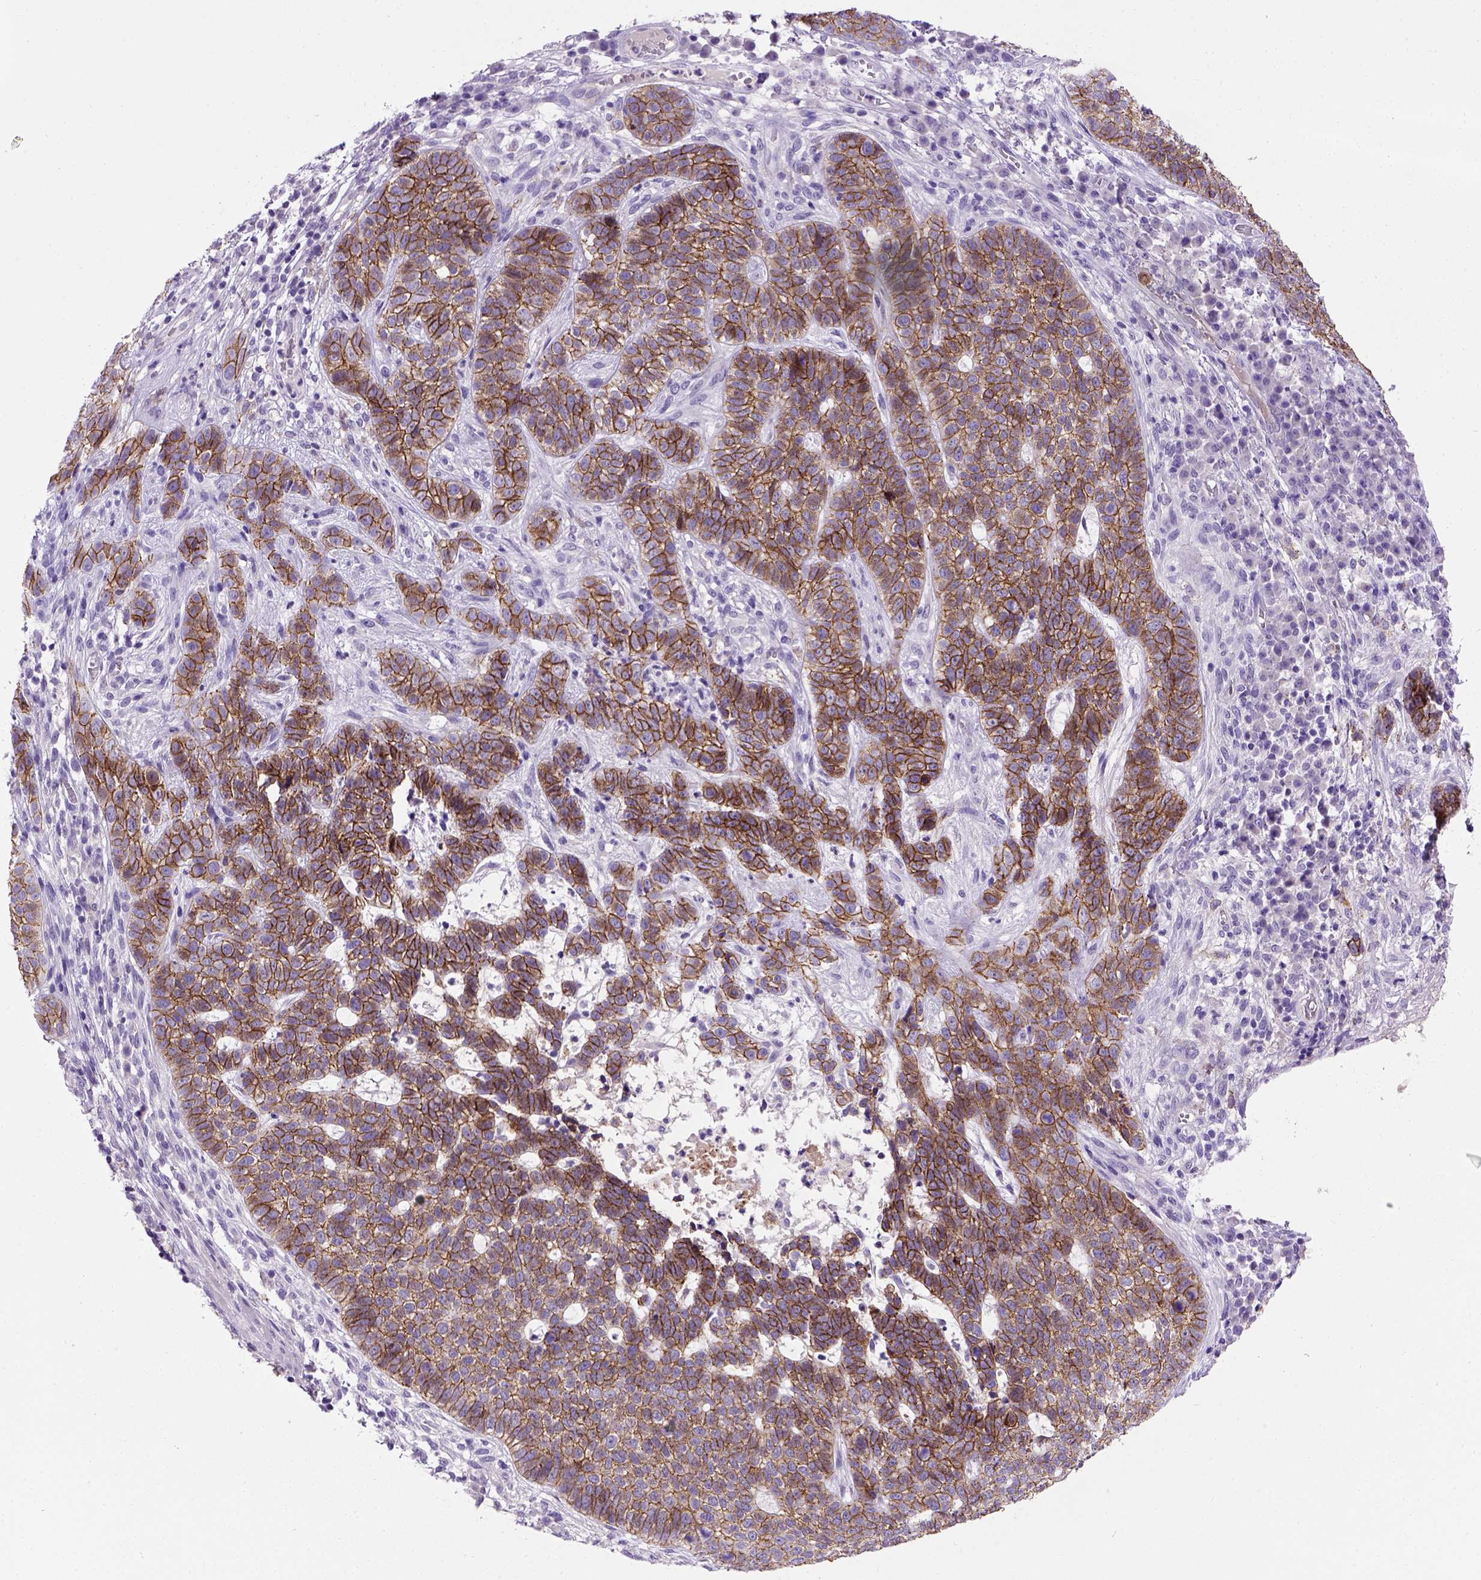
{"staining": {"intensity": "strong", "quantity": ">75%", "location": "cytoplasmic/membranous"}, "tissue": "skin cancer", "cell_type": "Tumor cells", "image_type": "cancer", "snomed": [{"axis": "morphology", "description": "Basal cell carcinoma"}, {"axis": "topography", "description": "Skin"}], "caption": "Skin cancer stained for a protein shows strong cytoplasmic/membranous positivity in tumor cells.", "gene": "CDH1", "patient": {"sex": "female", "age": 69}}